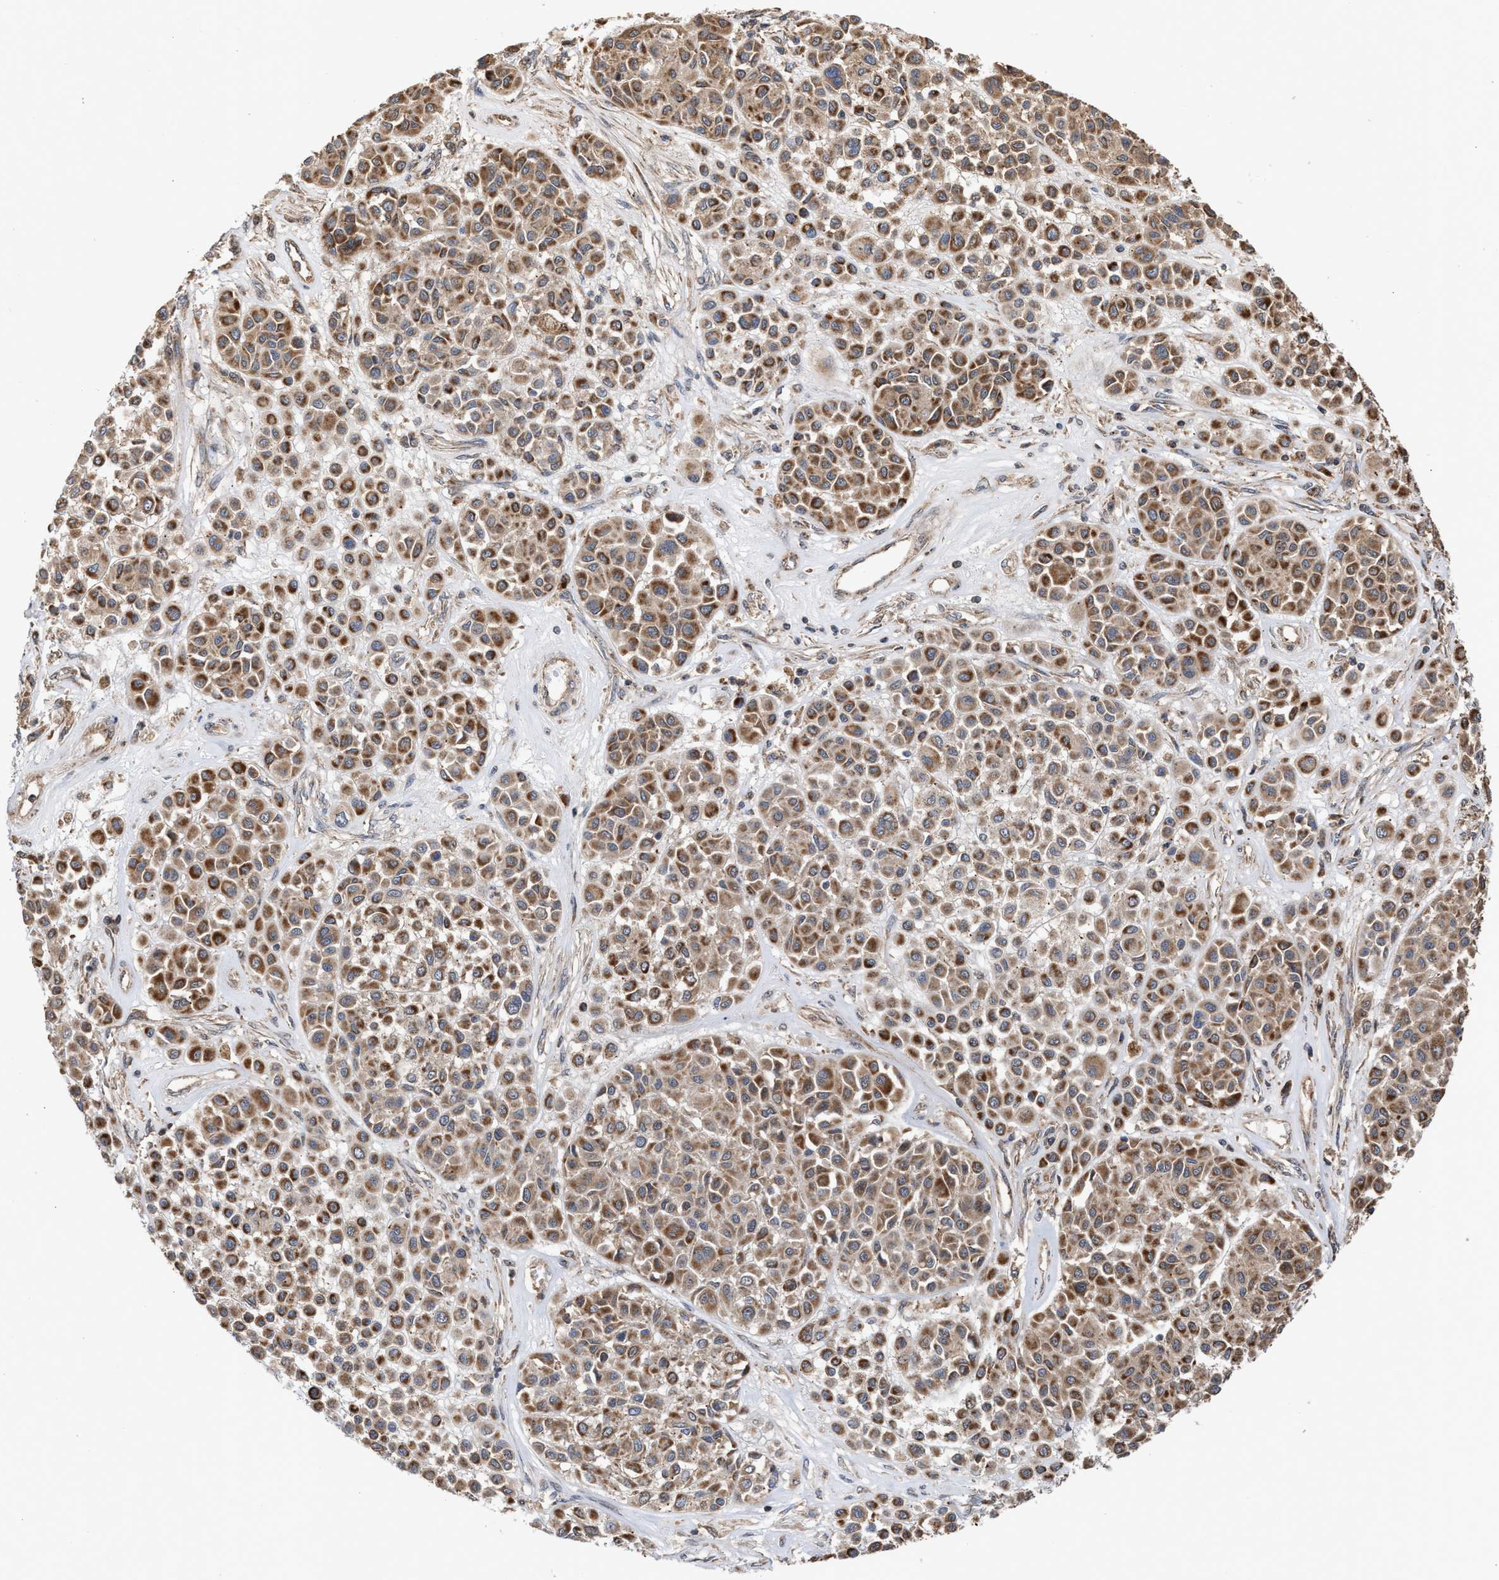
{"staining": {"intensity": "strong", "quantity": ">75%", "location": "cytoplasmic/membranous"}, "tissue": "melanoma", "cell_type": "Tumor cells", "image_type": "cancer", "snomed": [{"axis": "morphology", "description": "Malignant melanoma, Metastatic site"}, {"axis": "topography", "description": "Soft tissue"}], "caption": "The photomicrograph displays immunohistochemical staining of malignant melanoma (metastatic site). There is strong cytoplasmic/membranous staining is identified in approximately >75% of tumor cells.", "gene": "EXOSC2", "patient": {"sex": "male", "age": 41}}